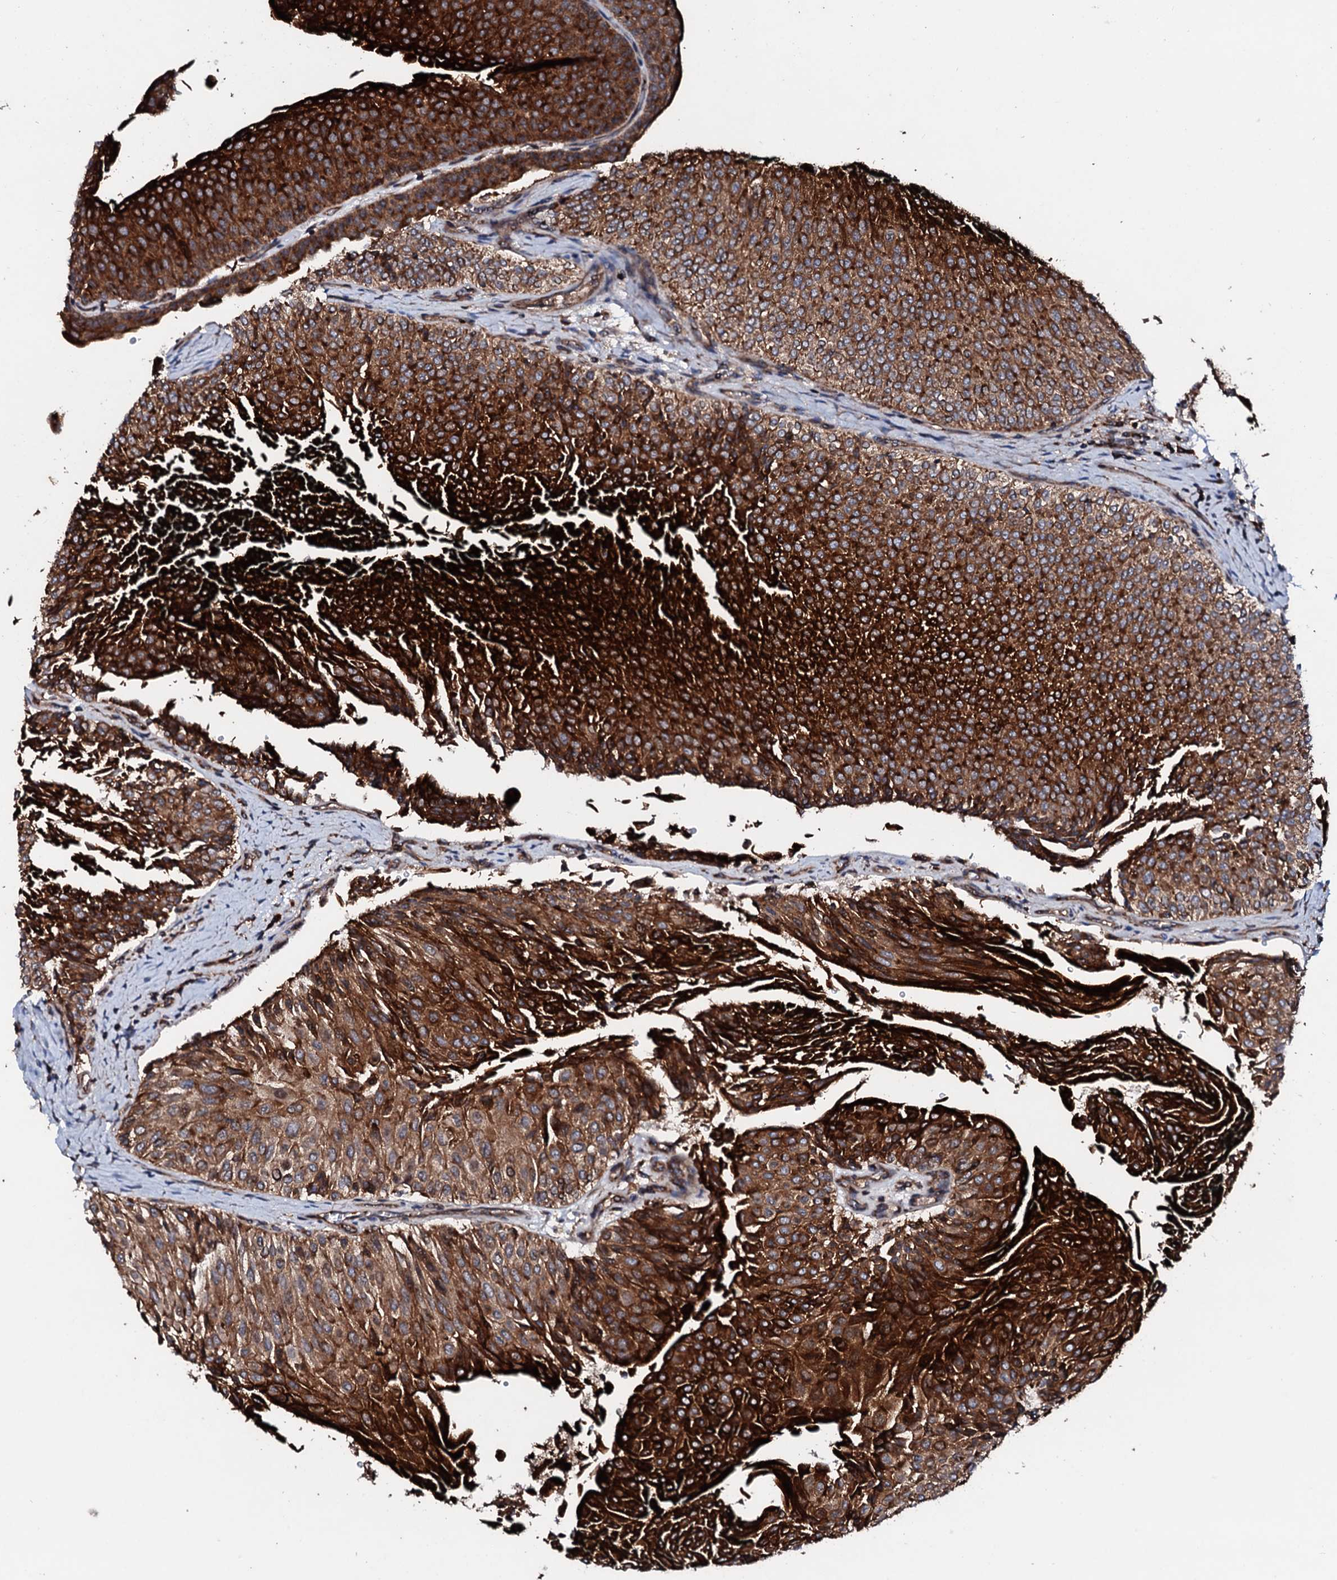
{"staining": {"intensity": "strong", "quantity": ">75%", "location": "cytoplasmic/membranous"}, "tissue": "urothelial cancer", "cell_type": "Tumor cells", "image_type": "cancer", "snomed": [{"axis": "morphology", "description": "Urothelial carcinoma, Low grade"}, {"axis": "topography", "description": "Urinary bladder"}], "caption": "Urothelial cancer stained with a protein marker displays strong staining in tumor cells.", "gene": "SDHAF2", "patient": {"sex": "male", "age": 78}}